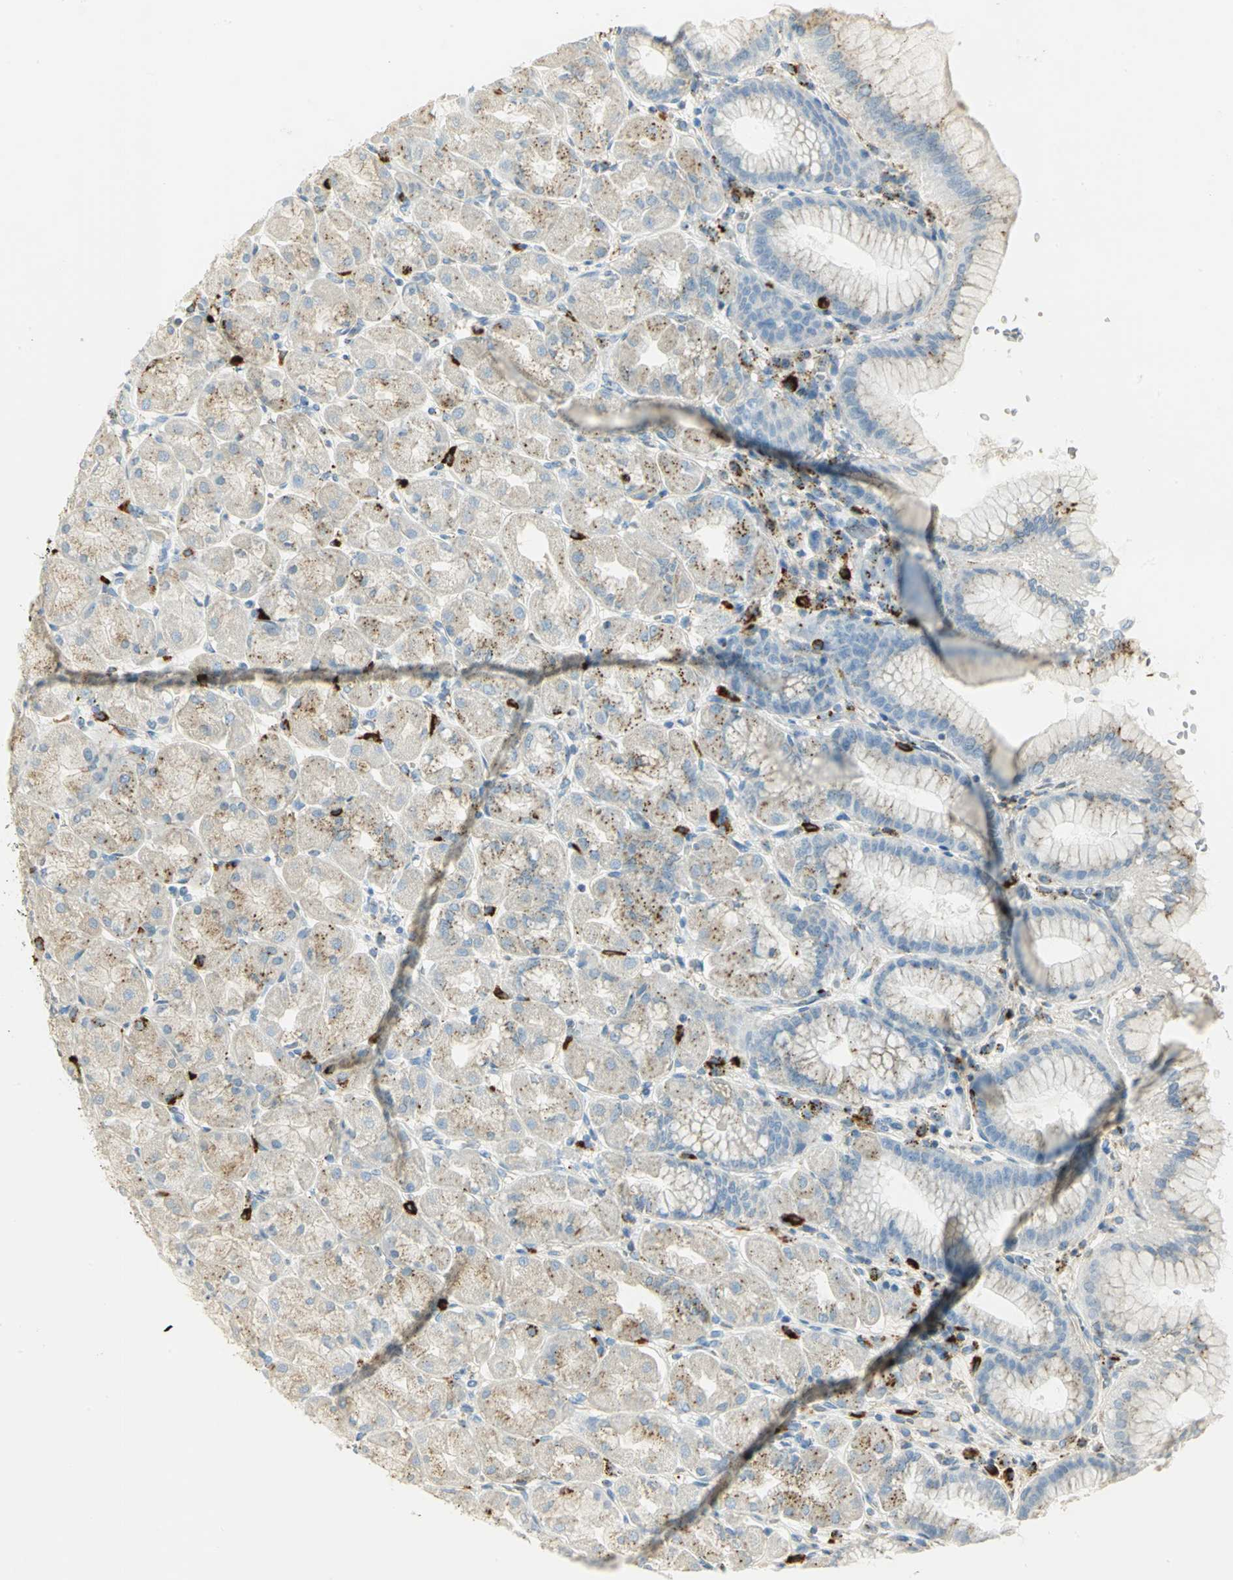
{"staining": {"intensity": "strong", "quantity": "25%-75%", "location": "cytoplasmic/membranous"}, "tissue": "stomach", "cell_type": "Glandular cells", "image_type": "normal", "snomed": [{"axis": "morphology", "description": "Normal tissue, NOS"}, {"axis": "topography", "description": "Stomach, upper"}], "caption": "Stomach stained with DAB (3,3'-diaminobenzidine) immunohistochemistry (IHC) reveals high levels of strong cytoplasmic/membranous staining in approximately 25%-75% of glandular cells. The protein is shown in brown color, while the nuclei are stained blue.", "gene": "ARSA", "patient": {"sex": "female", "age": 56}}